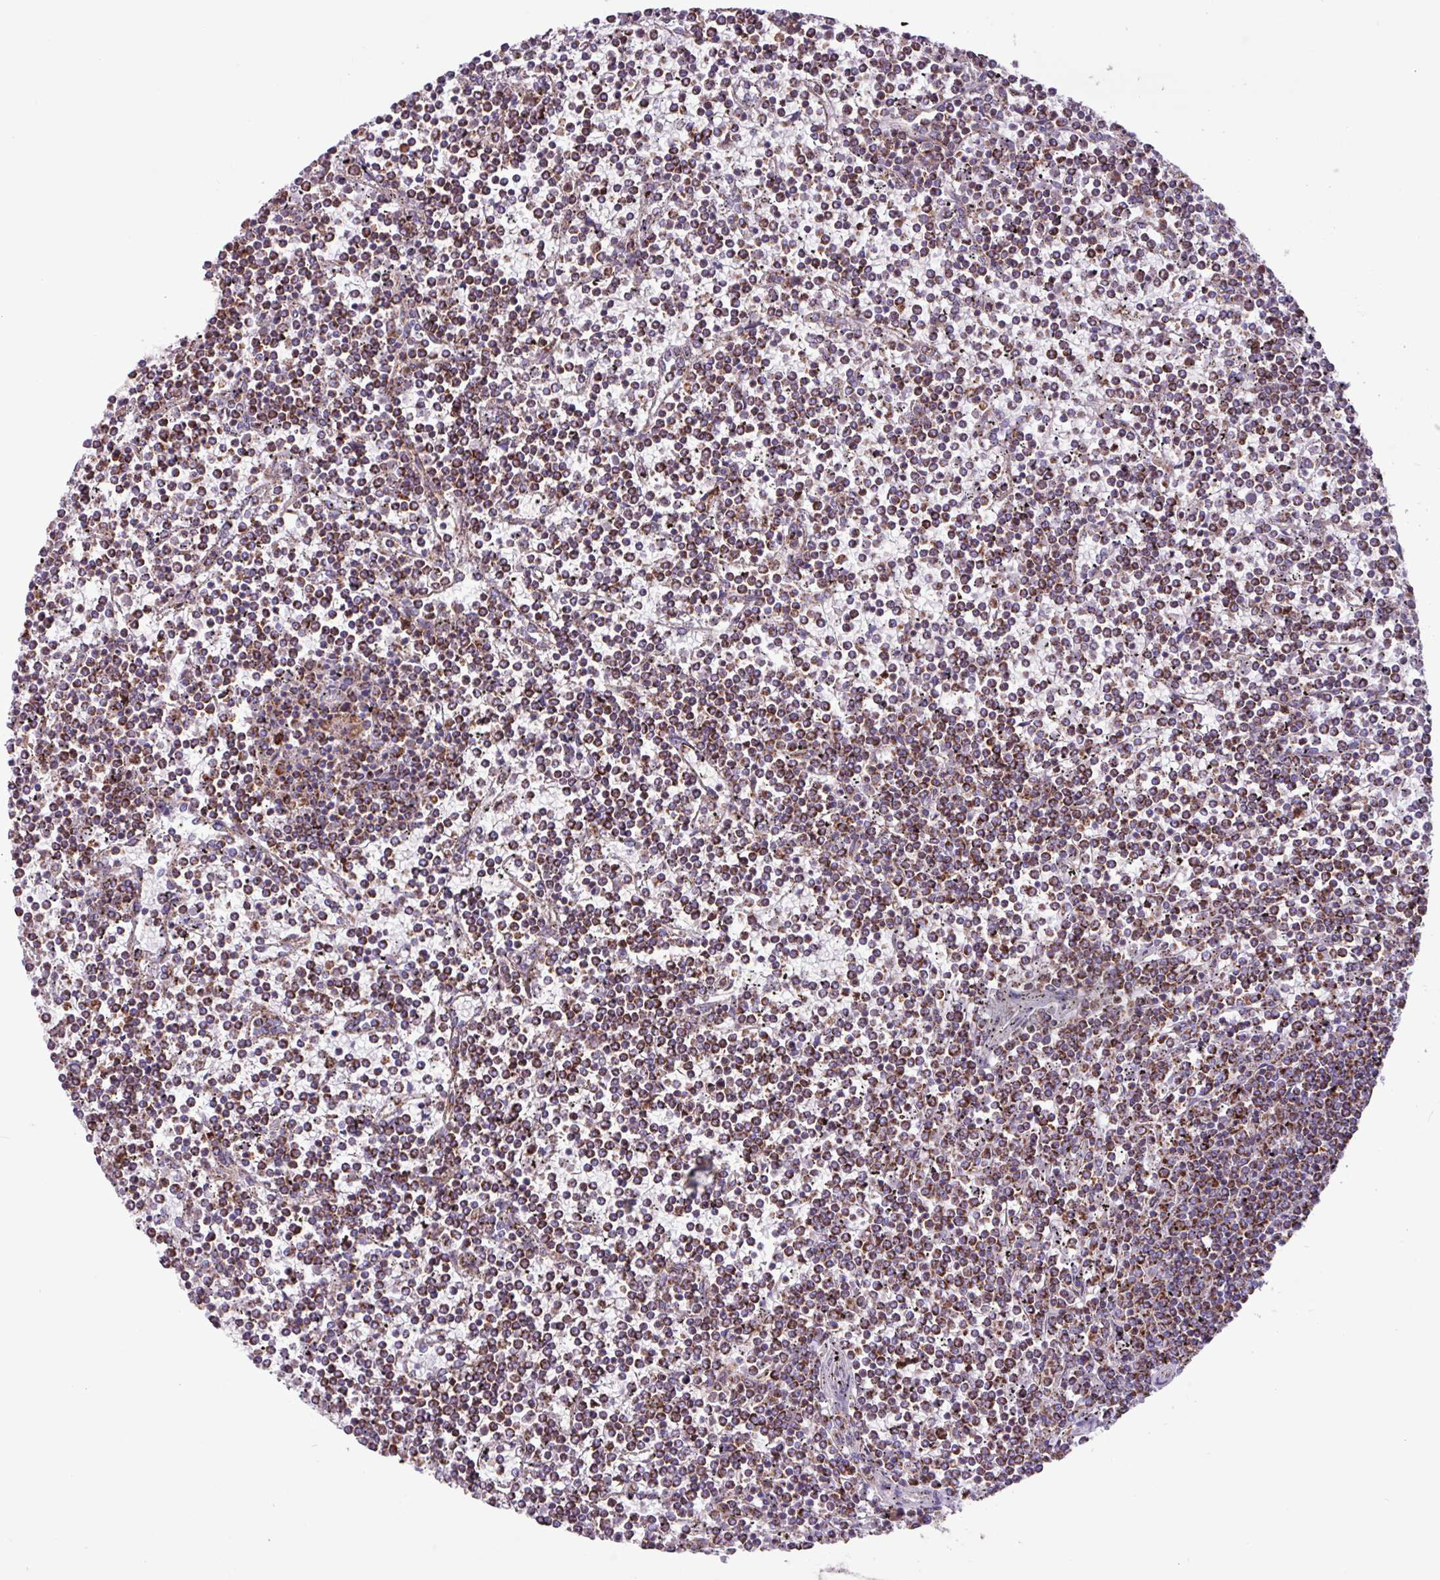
{"staining": {"intensity": "moderate", "quantity": ">75%", "location": "cytoplasmic/membranous"}, "tissue": "lymphoma", "cell_type": "Tumor cells", "image_type": "cancer", "snomed": [{"axis": "morphology", "description": "Malignant lymphoma, non-Hodgkin's type, Low grade"}, {"axis": "topography", "description": "Spleen"}], "caption": "Human lymphoma stained with a protein marker displays moderate staining in tumor cells.", "gene": "RTL3", "patient": {"sex": "female", "age": 19}}